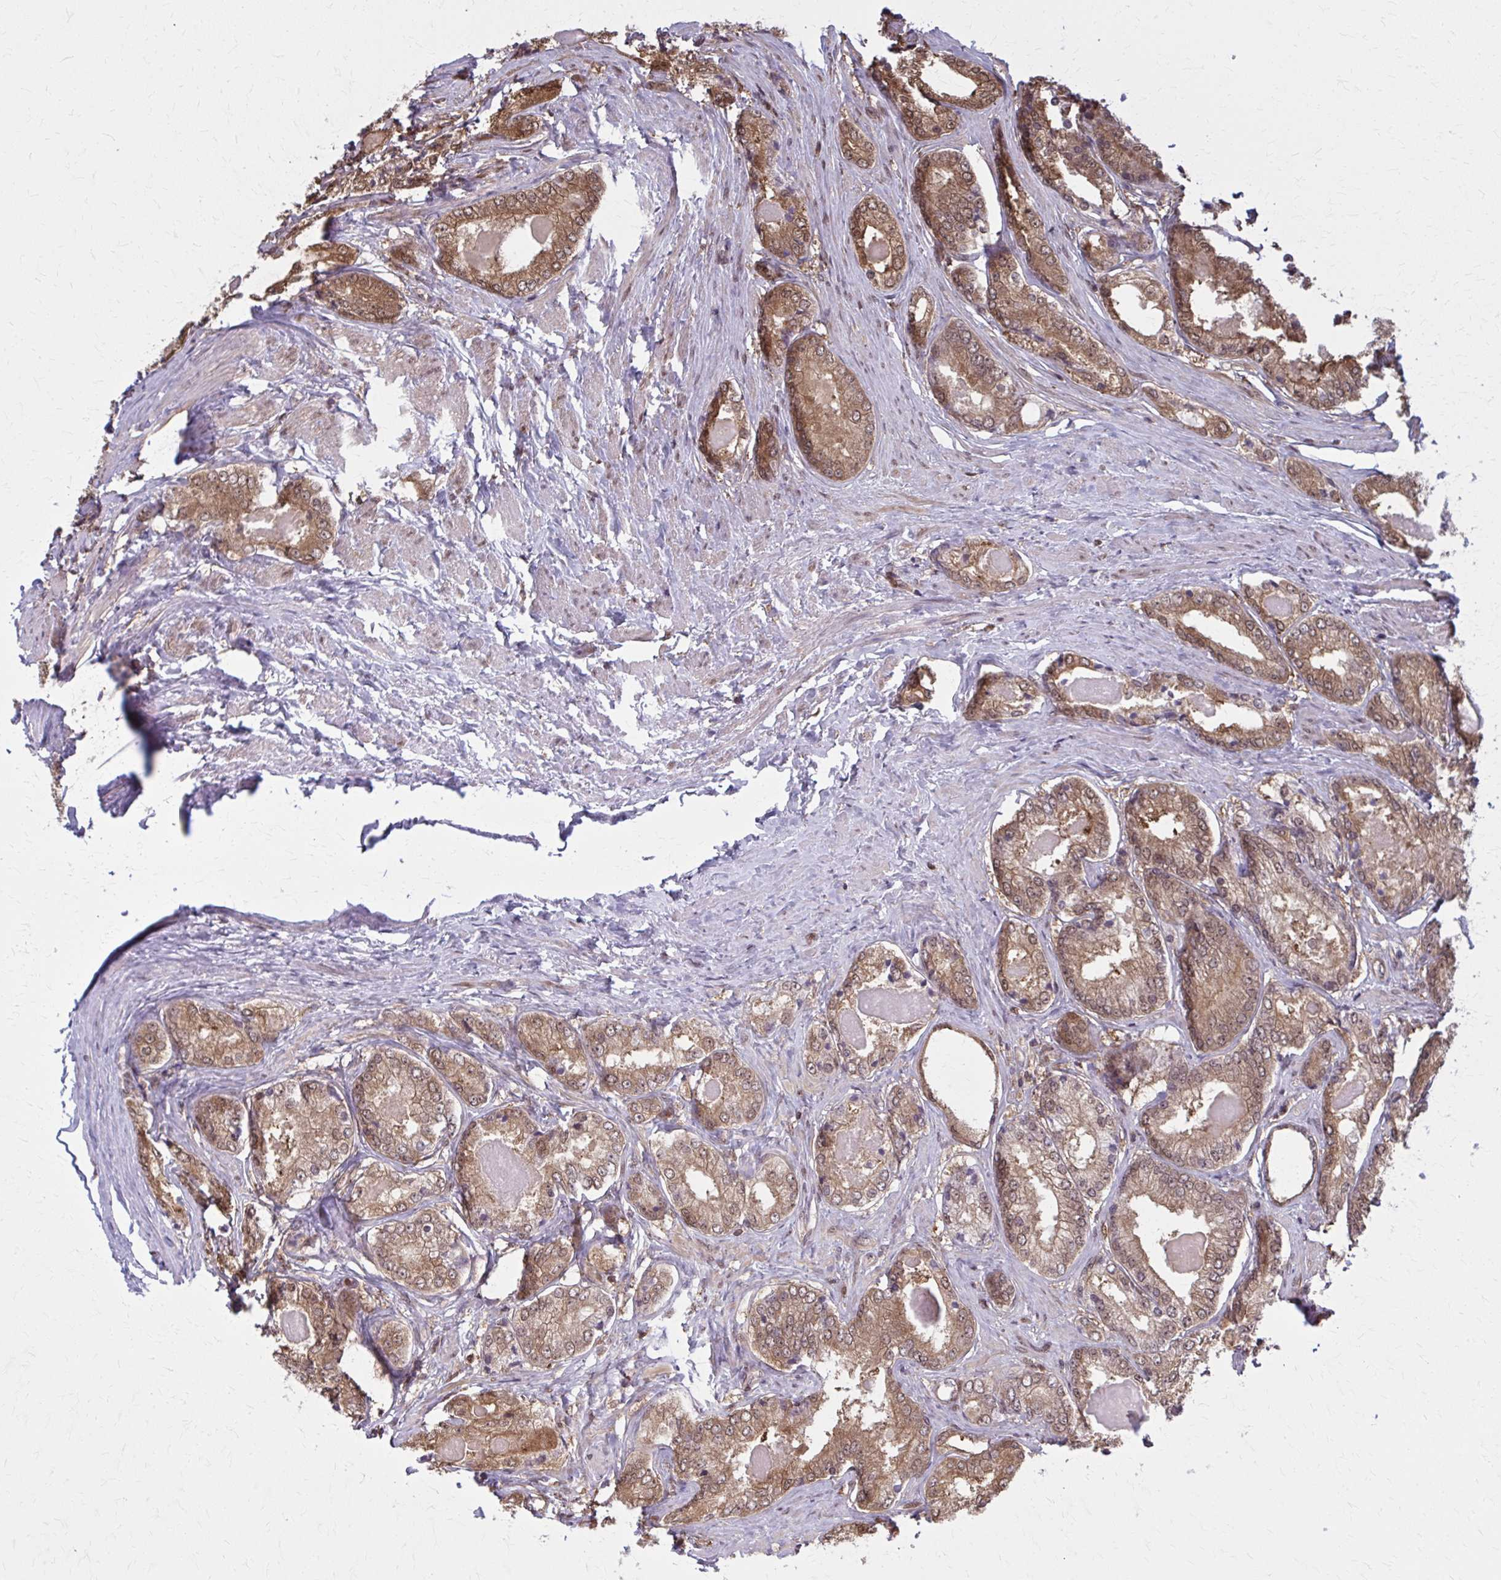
{"staining": {"intensity": "moderate", "quantity": ">75%", "location": "cytoplasmic/membranous,nuclear"}, "tissue": "prostate cancer", "cell_type": "Tumor cells", "image_type": "cancer", "snomed": [{"axis": "morphology", "description": "Adenocarcinoma, NOS"}, {"axis": "morphology", "description": "Adenocarcinoma, Low grade"}, {"axis": "topography", "description": "Prostate"}], "caption": "Immunohistochemistry staining of low-grade adenocarcinoma (prostate), which reveals medium levels of moderate cytoplasmic/membranous and nuclear expression in about >75% of tumor cells indicating moderate cytoplasmic/membranous and nuclear protein positivity. The staining was performed using DAB (brown) for protein detection and nuclei were counterstained in hematoxylin (blue).", "gene": "MDH1", "patient": {"sex": "male", "age": 68}}